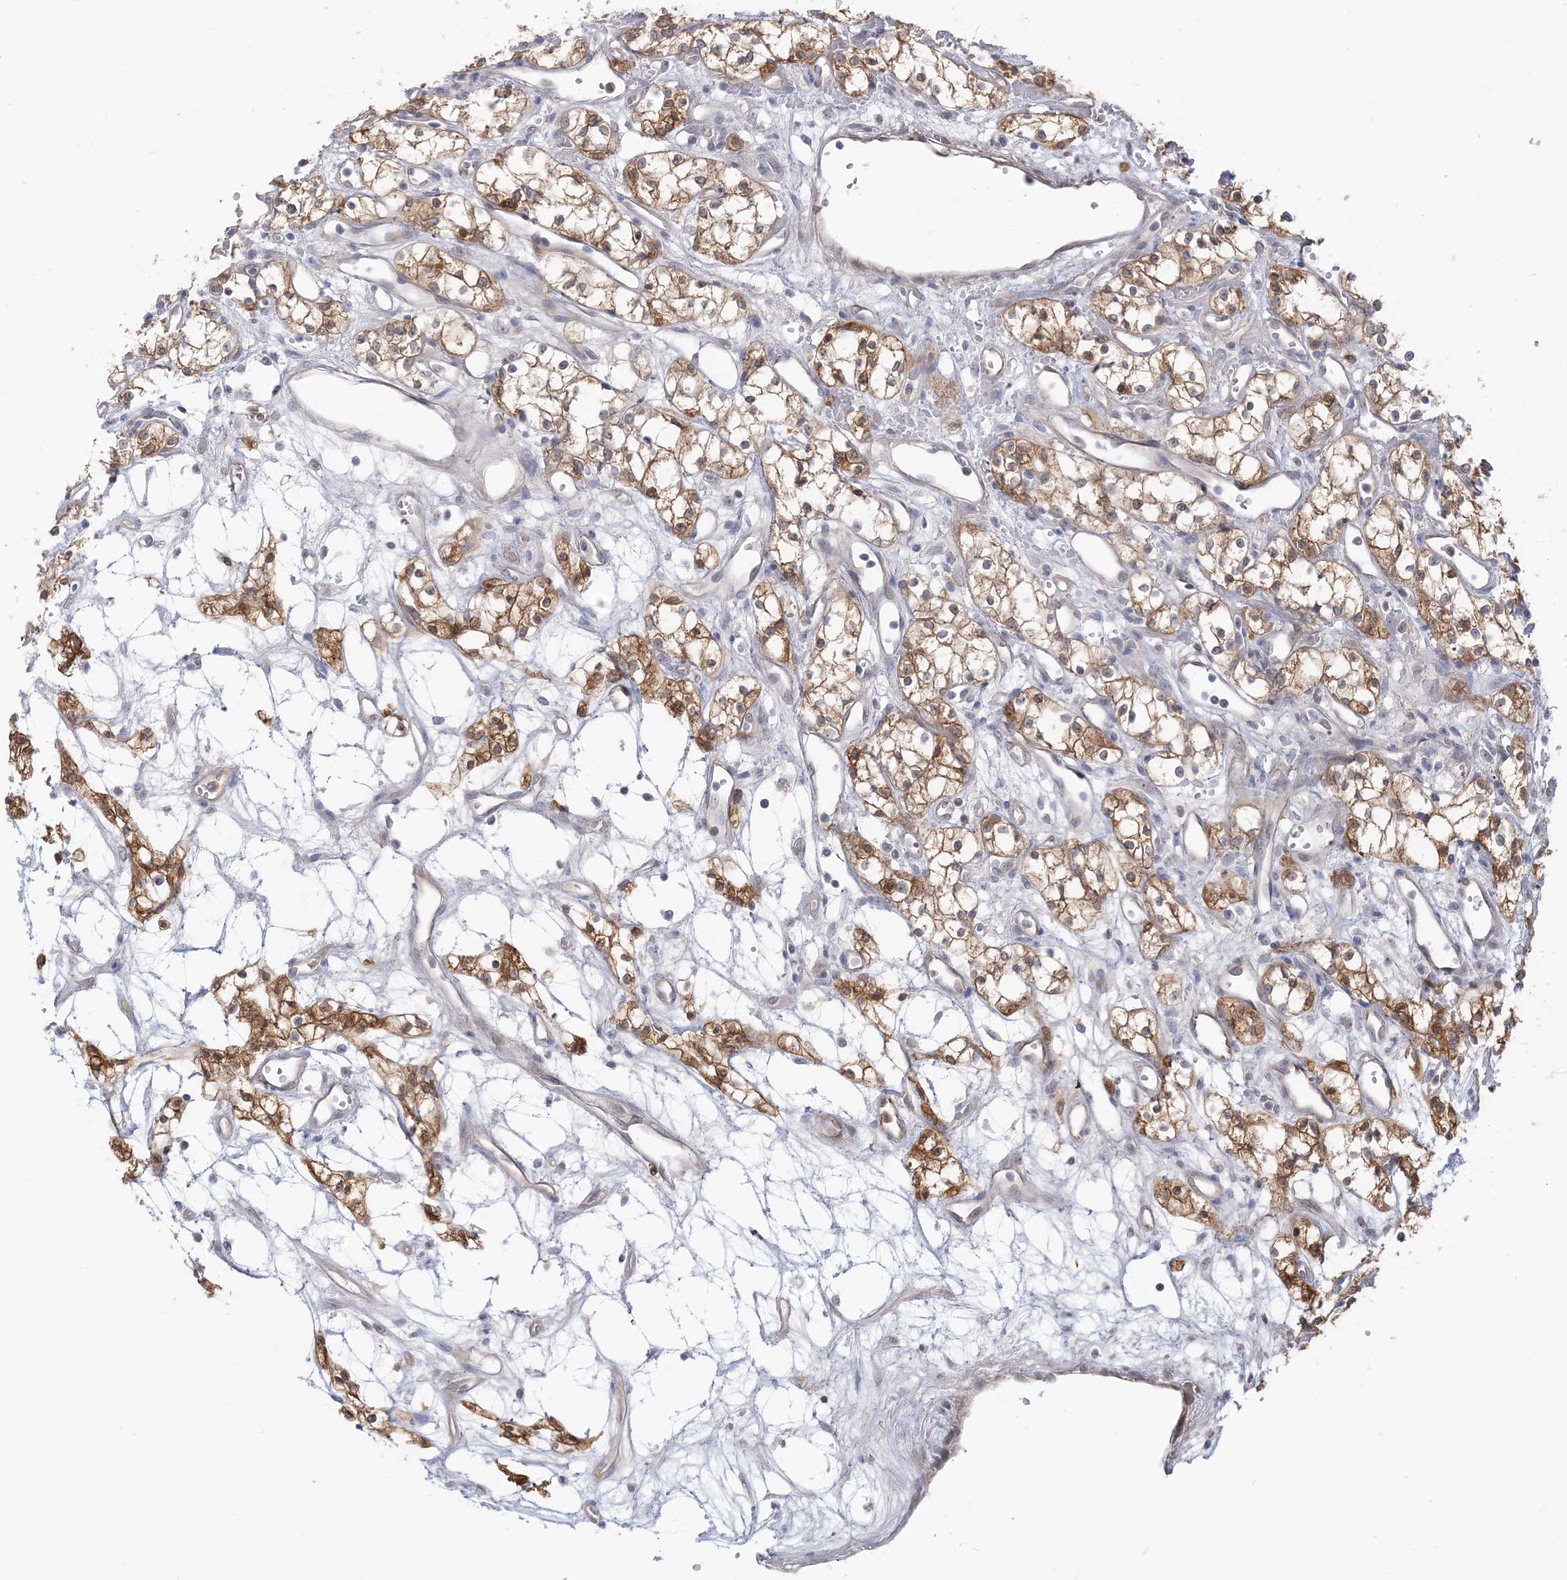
{"staining": {"intensity": "moderate", "quantity": ">75%", "location": "cytoplasmic/membranous"}, "tissue": "renal cancer", "cell_type": "Tumor cells", "image_type": "cancer", "snomed": [{"axis": "morphology", "description": "Adenocarcinoma, NOS"}, {"axis": "topography", "description": "Kidney"}], "caption": "IHC histopathology image of neoplastic tissue: renal adenocarcinoma stained using IHC shows medium levels of moderate protein expression localized specifically in the cytoplasmic/membranous of tumor cells, appearing as a cytoplasmic/membranous brown color.", "gene": "THADA", "patient": {"sex": "male", "age": 59}}